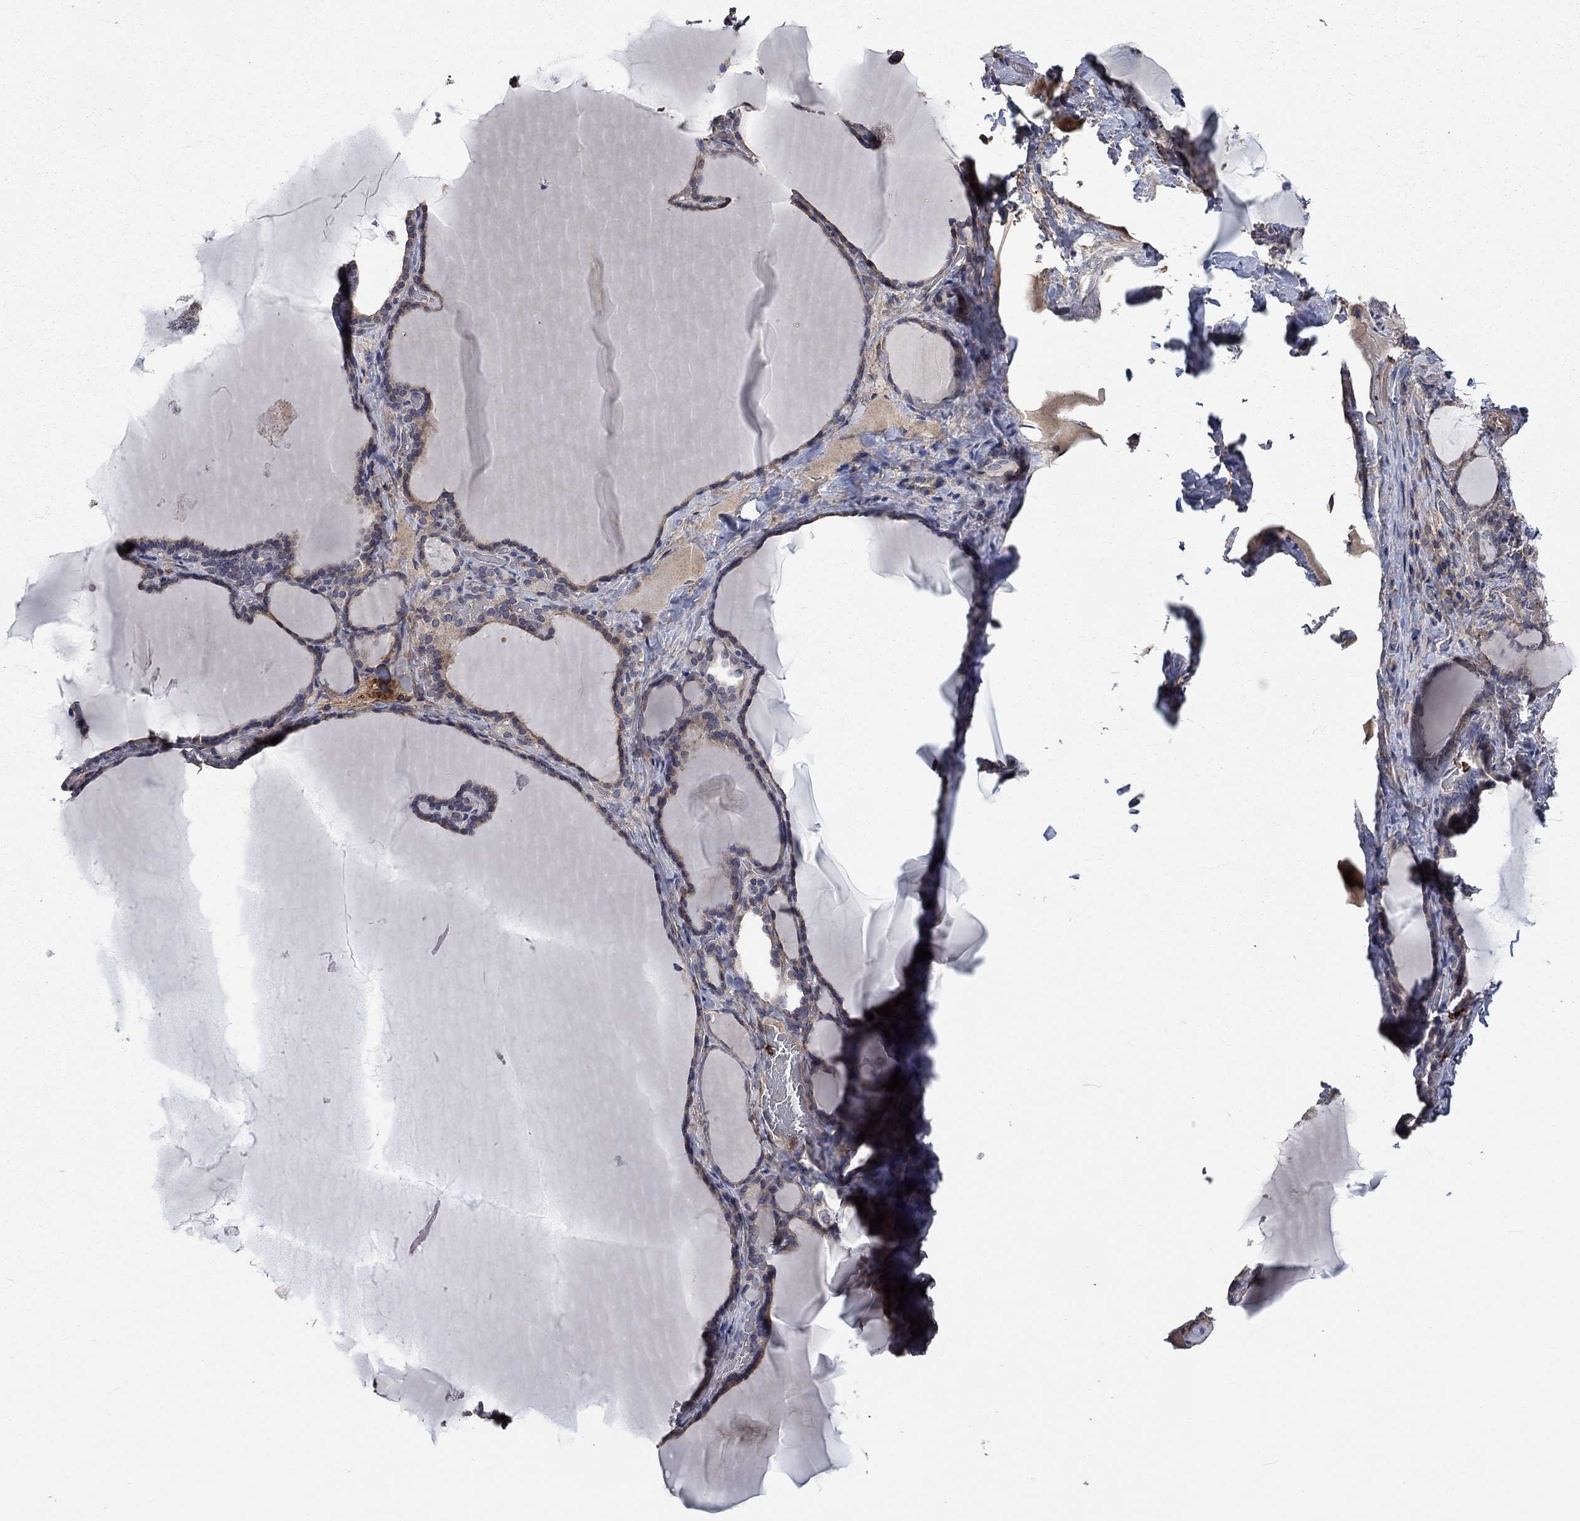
{"staining": {"intensity": "negative", "quantity": "none", "location": "none"}, "tissue": "thyroid gland", "cell_type": "Glandular cells", "image_type": "normal", "snomed": [{"axis": "morphology", "description": "Normal tissue, NOS"}, {"axis": "morphology", "description": "Hyperplasia, NOS"}, {"axis": "topography", "description": "Thyroid gland"}], "caption": "A high-resolution micrograph shows immunohistochemistry staining of normal thyroid gland, which exhibits no significant positivity in glandular cells.", "gene": "VCAN", "patient": {"sex": "female", "age": 27}}